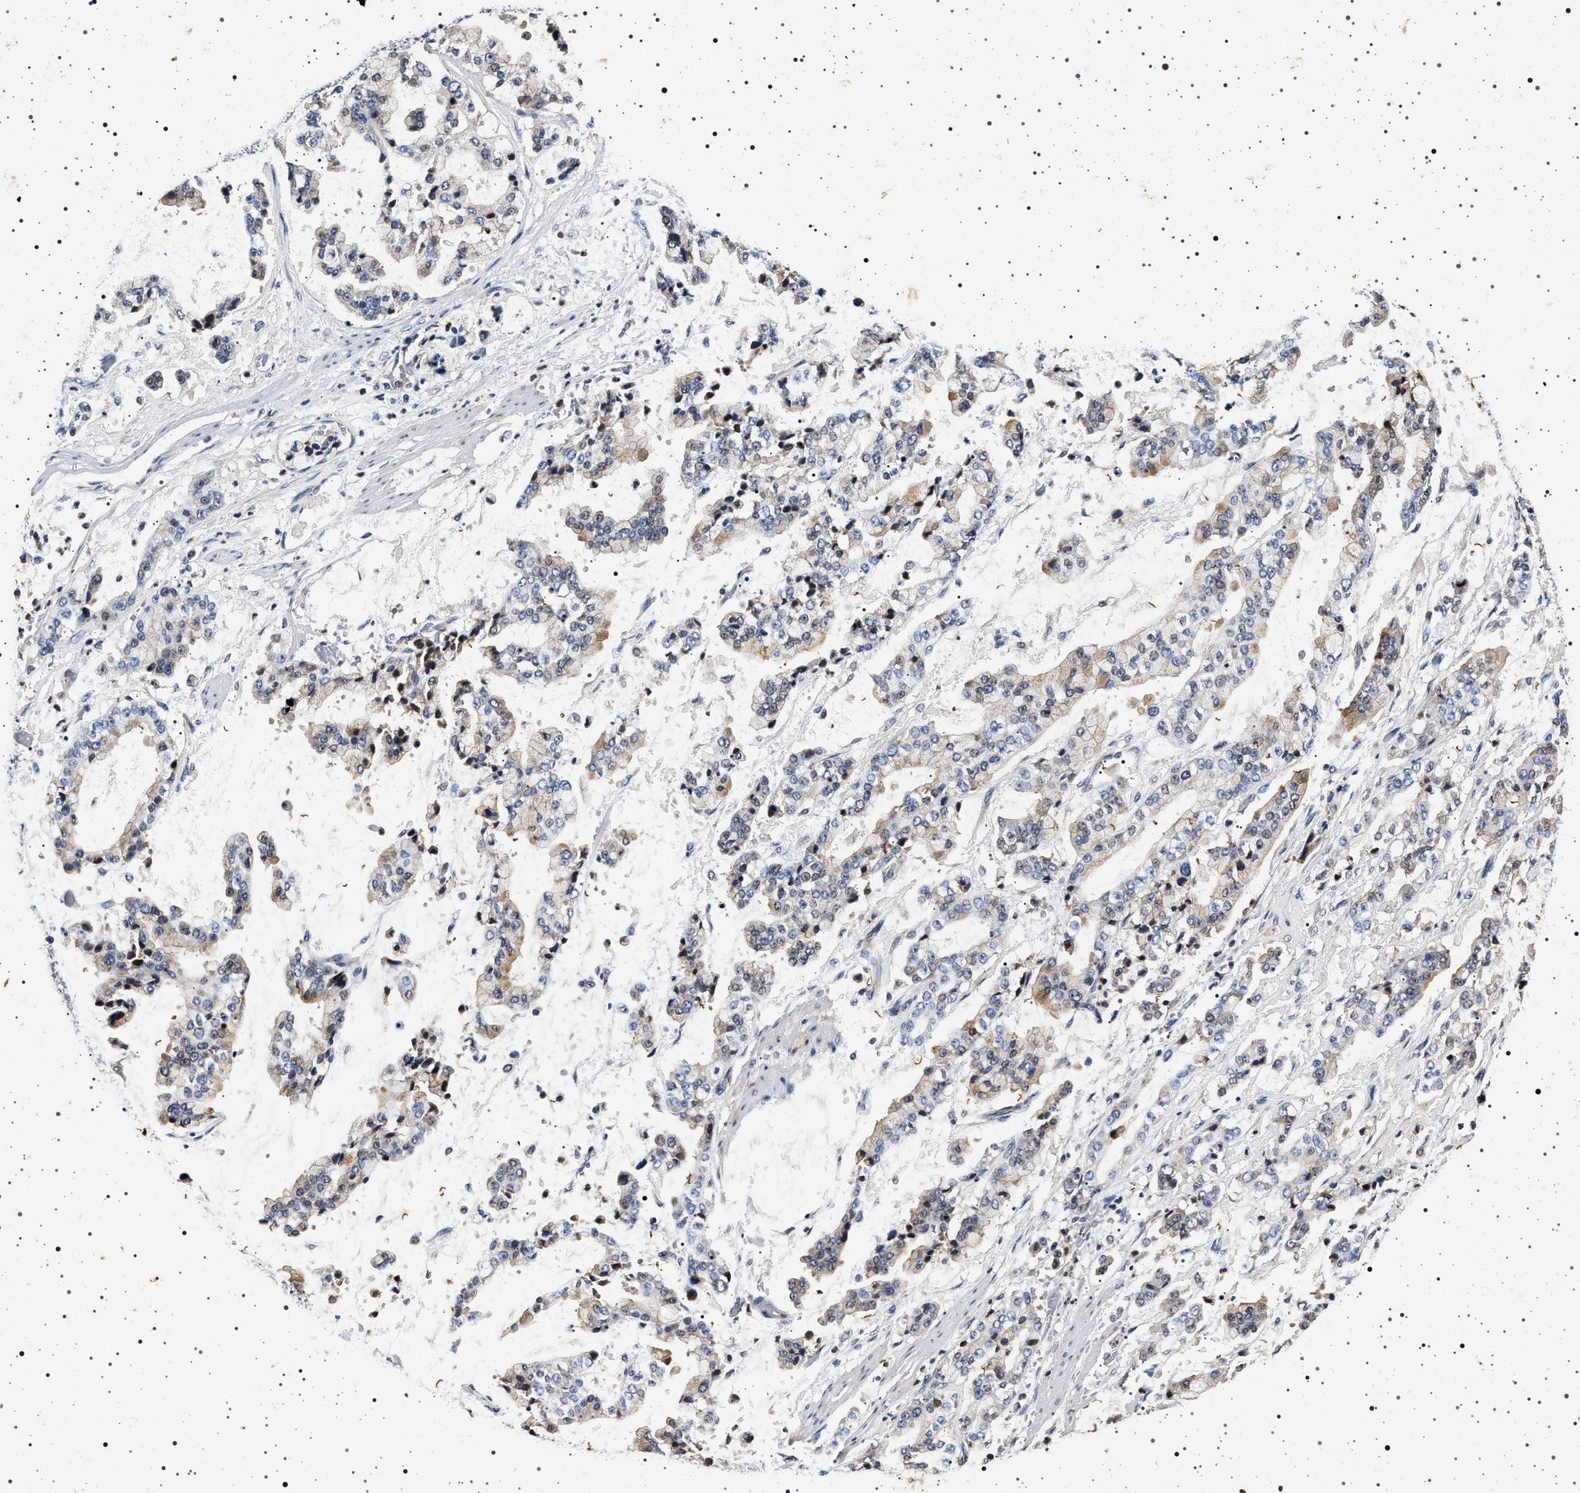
{"staining": {"intensity": "weak", "quantity": "25%-75%", "location": "cytoplasmic/membranous"}, "tissue": "stomach cancer", "cell_type": "Tumor cells", "image_type": "cancer", "snomed": [{"axis": "morphology", "description": "Normal tissue, NOS"}, {"axis": "morphology", "description": "Adenocarcinoma, NOS"}, {"axis": "topography", "description": "Stomach, upper"}, {"axis": "topography", "description": "Stomach"}], "caption": "IHC of human stomach cancer exhibits low levels of weak cytoplasmic/membranous positivity in approximately 25%-75% of tumor cells. The staining was performed using DAB (3,3'-diaminobenzidine), with brown indicating positive protein expression. Nuclei are stained blue with hematoxylin.", "gene": "CDKN1B", "patient": {"sex": "male", "age": 76}}